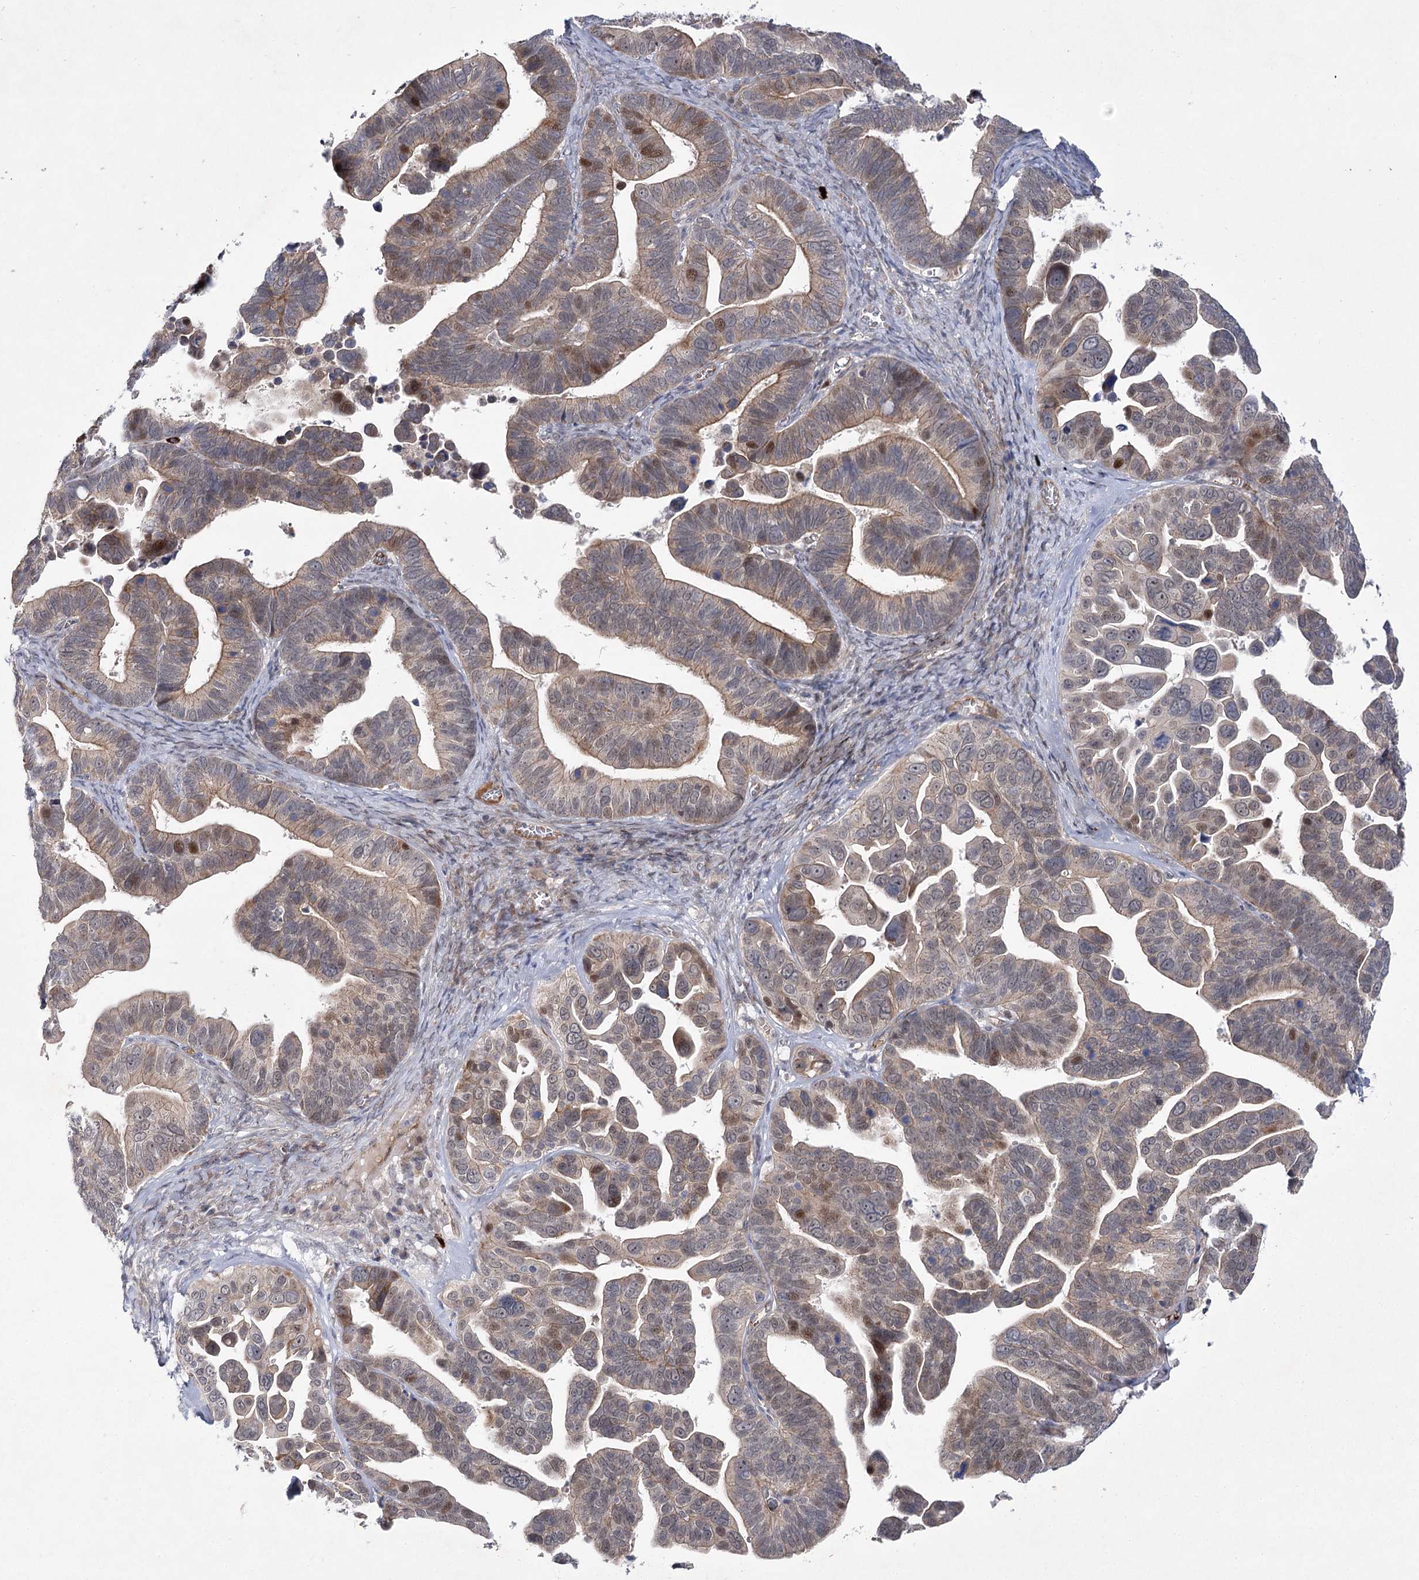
{"staining": {"intensity": "moderate", "quantity": "<25%", "location": "cytoplasmic/membranous,nuclear"}, "tissue": "ovarian cancer", "cell_type": "Tumor cells", "image_type": "cancer", "snomed": [{"axis": "morphology", "description": "Cystadenocarcinoma, serous, NOS"}, {"axis": "topography", "description": "Ovary"}], "caption": "This histopathology image shows immunohistochemistry (IHC) staining of ovarian cancer, with low moderate cytoplasmic/membranous and nuclear positivity in about <25% of tumor cells.", "gene": "ARHGAP32", "patient": {"sex": "female", "age": 56}}